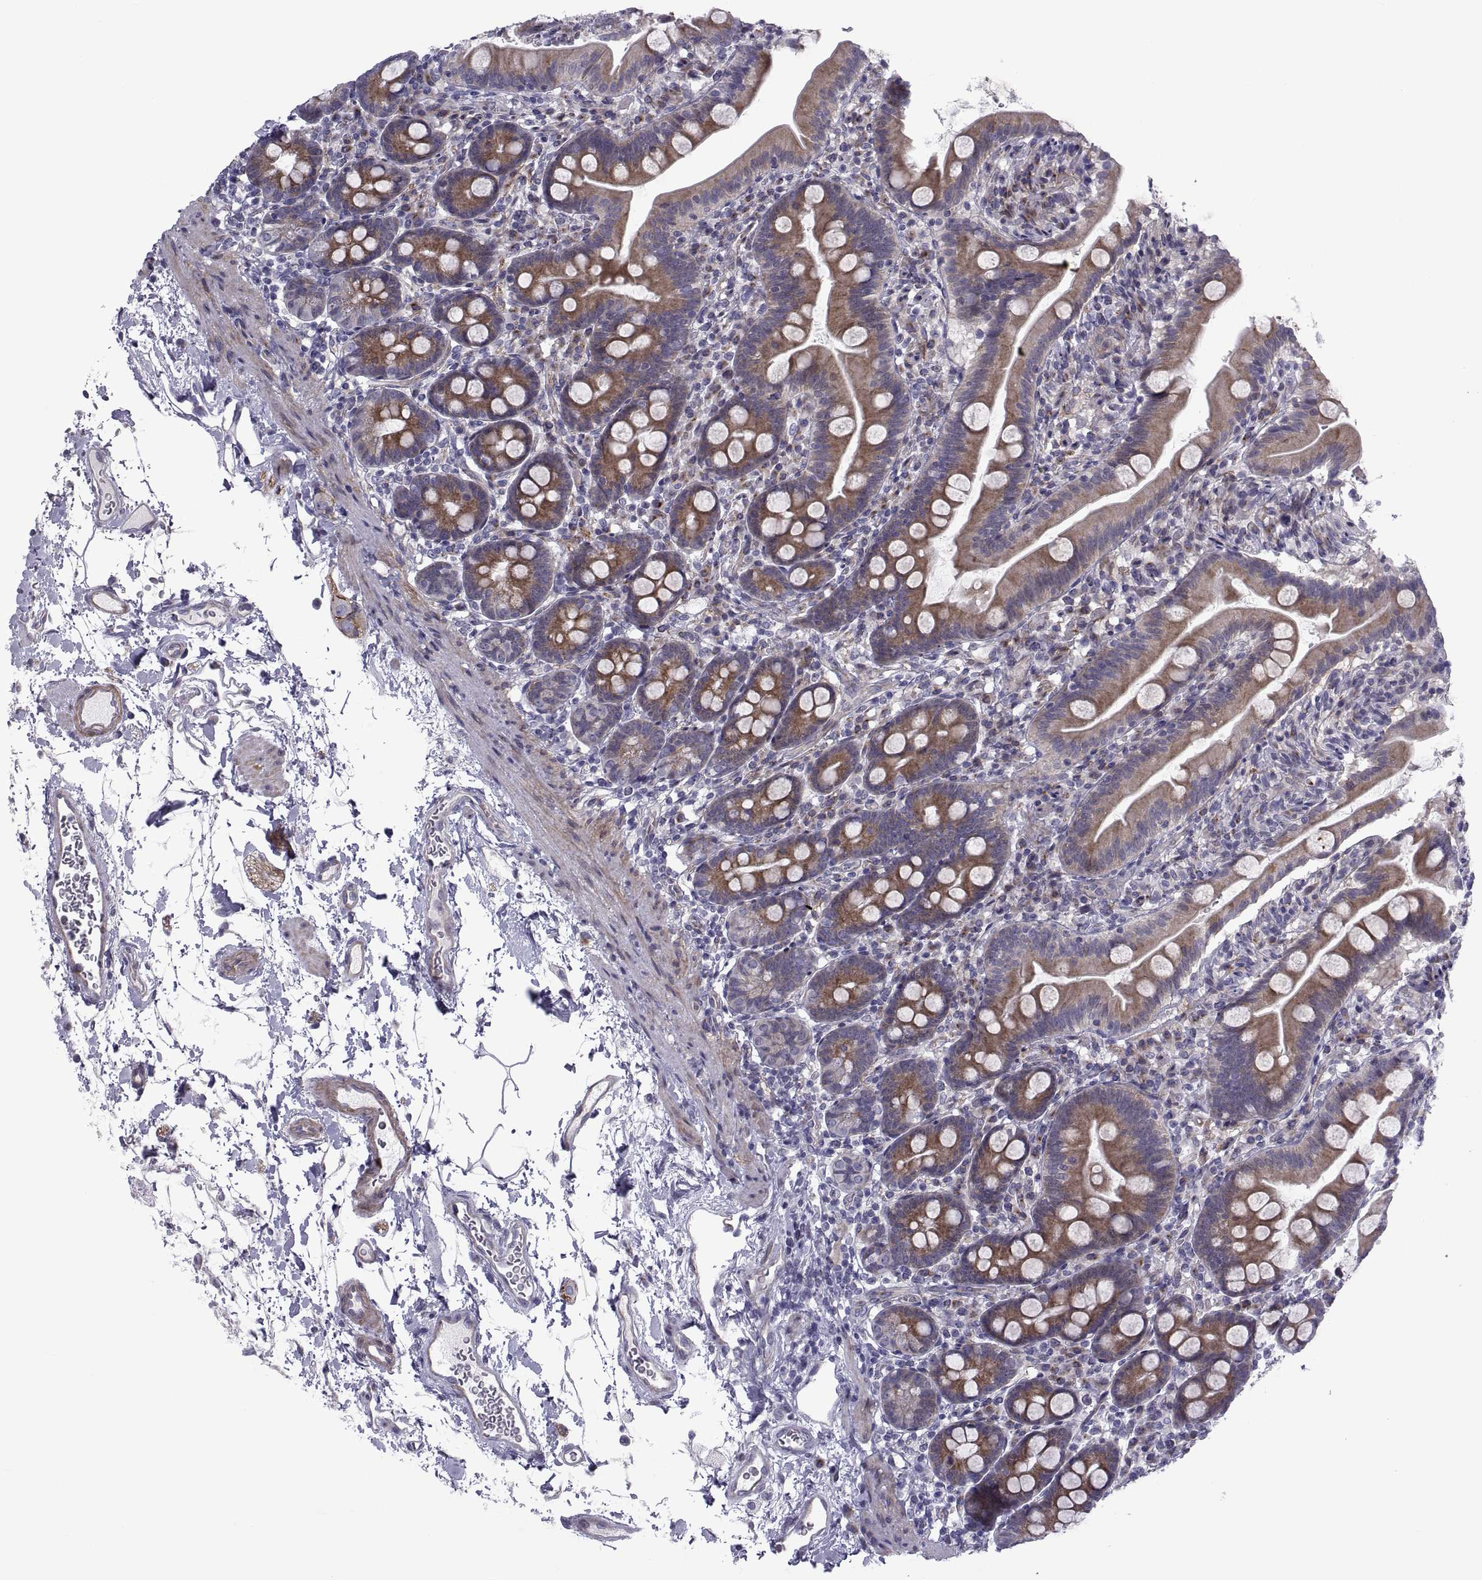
{"staining": {"intensity": "moderate", "quantity": ">75%", "location": "cytoplasmic/membranous"}, "tissue": "small intestine", "cell_type": "Glandular cells", "image_type": "normal", "snomed": [{"axis": "morphology", "description": "Normal tissue, NOS"}, {"axis": "topography", "description": "Small intestine"}], "caption": "DAB (3,3'-diaminobenzidine) immunohistochemical staining of normal human small intestine displays moderate cytoplasmic/membranous protein positivity in about >75% of glandular cells.", "gene": "TMEM158", "patient": {"sex": "female", "age": 44}}